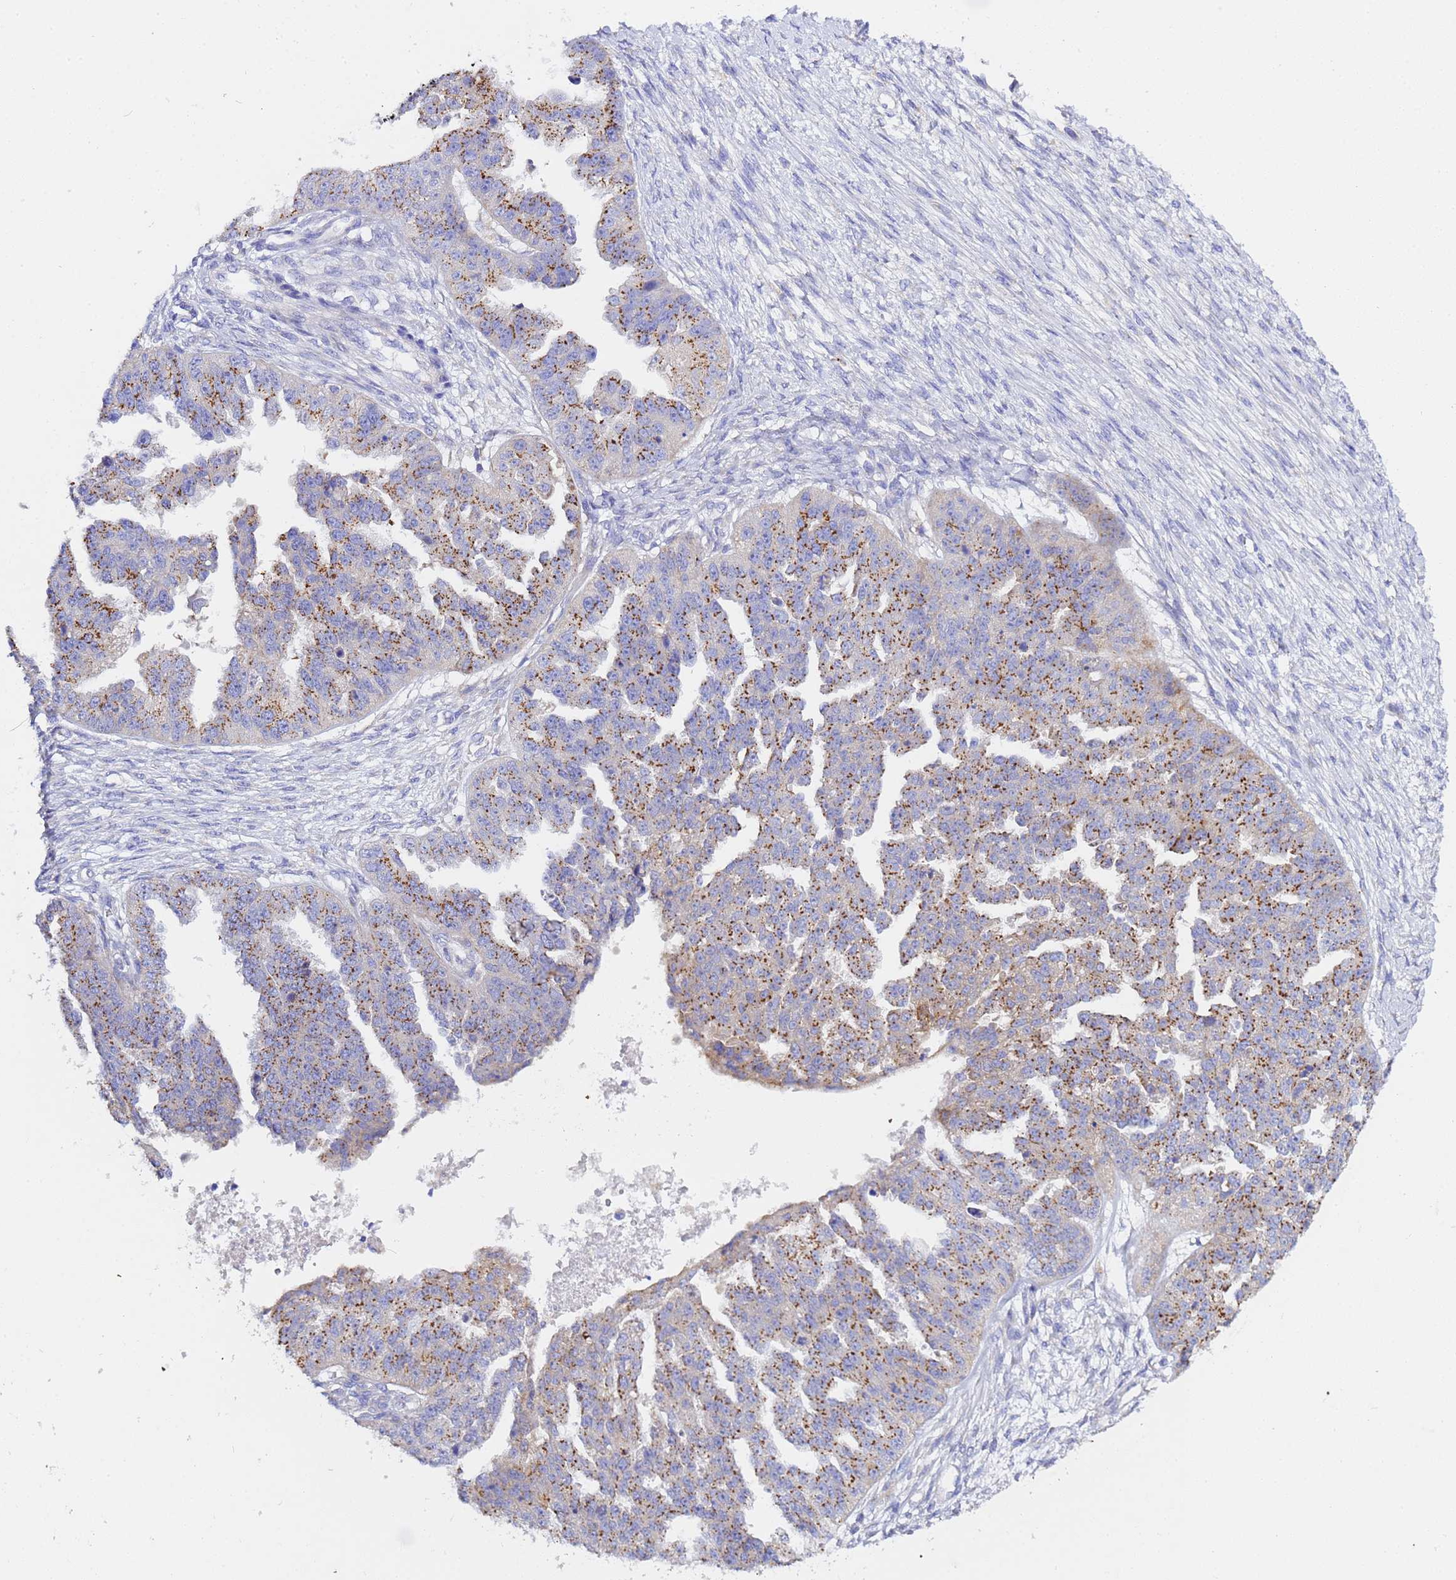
{"staining": {"intensity": "strong", "quantity": "25%-75%", "location": "cytoplasmic/membranous"}, "tissue": "ovarian cancer", "cell_type": "Tumor cells", "image_type": "cancer", "snomed": [{"axis": "morphology", "description": "Cystadenocarcinoma, serous, NOS"}, {"axis": "topography", "description": "Ovary"}], "caption": "Immunohistochemistry histopathology image of neoplastic tissue: serous cystadenocarcinoma (ovarian) stained using immunohistochemistry (IHC) exhibits high levels of strong protein expression localized specifically in the cytoplasmic/membranous of tumor cells, appearing as a cytoplasmic/membranous brown color.", "gene": "VTI1B", "patient": {"sex": "female", "age": 58}}